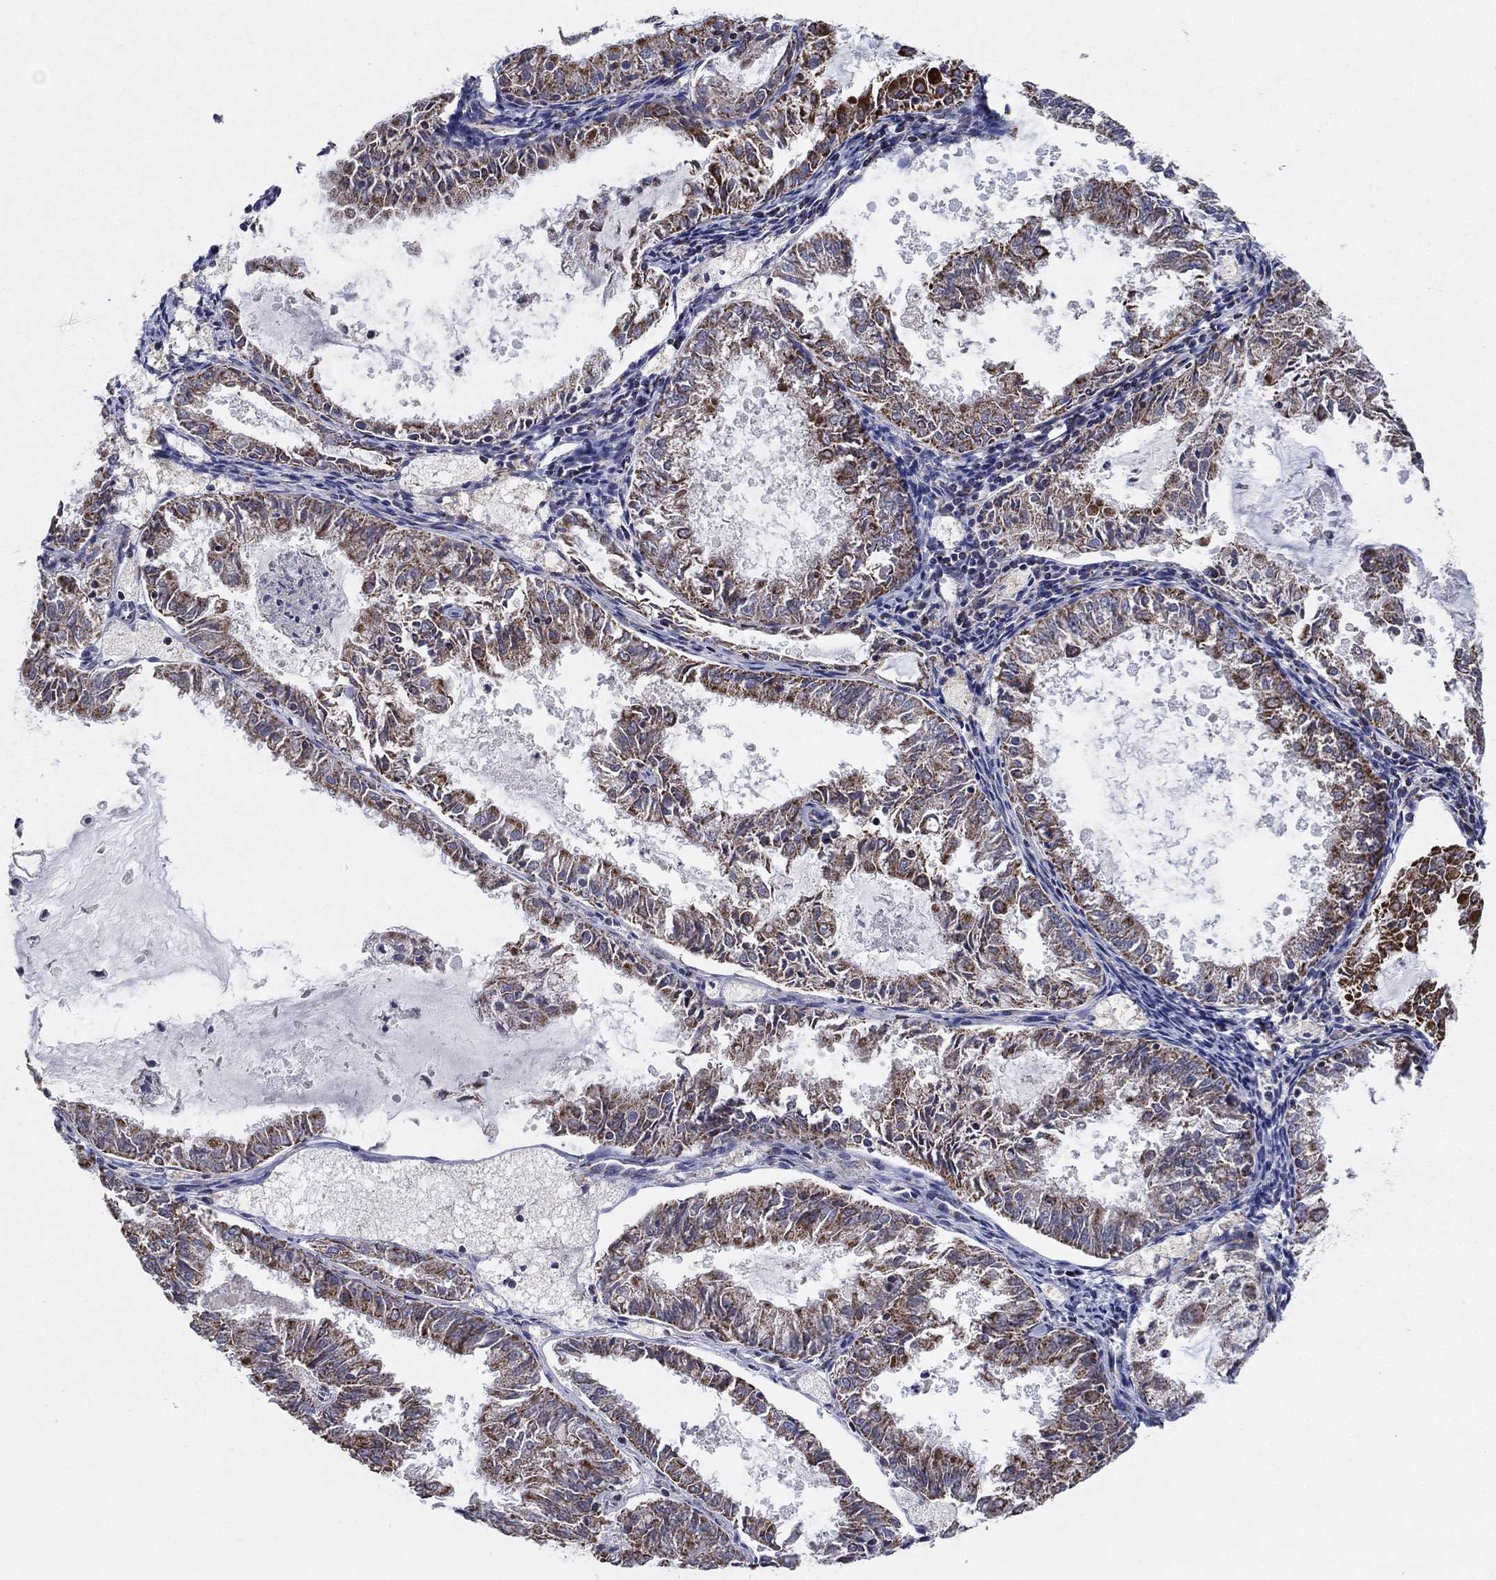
{"staining": {"intensity": "moderate", "quantity": ">75%", "location": "cytoplasmic/membranous"}, "tissue": "endometrial cancer", "cell_type": "Tumor cells", "image_type": "cancer", "snomed": [{"axis": "morphology", "description": "Adenocarcinoma, NOS"}, {"axis": "topography", "description": "Endometrium"}], "caption": "Approximately >75% of tumor cells in human adenocarcinoma (endometrial) exhibit moderate cytoplasmic/membranous protein staining as visualized by brown immunohistochemical staining.", "gene": "C9orf85", "patient": {"sex": "female", "age": 57}}